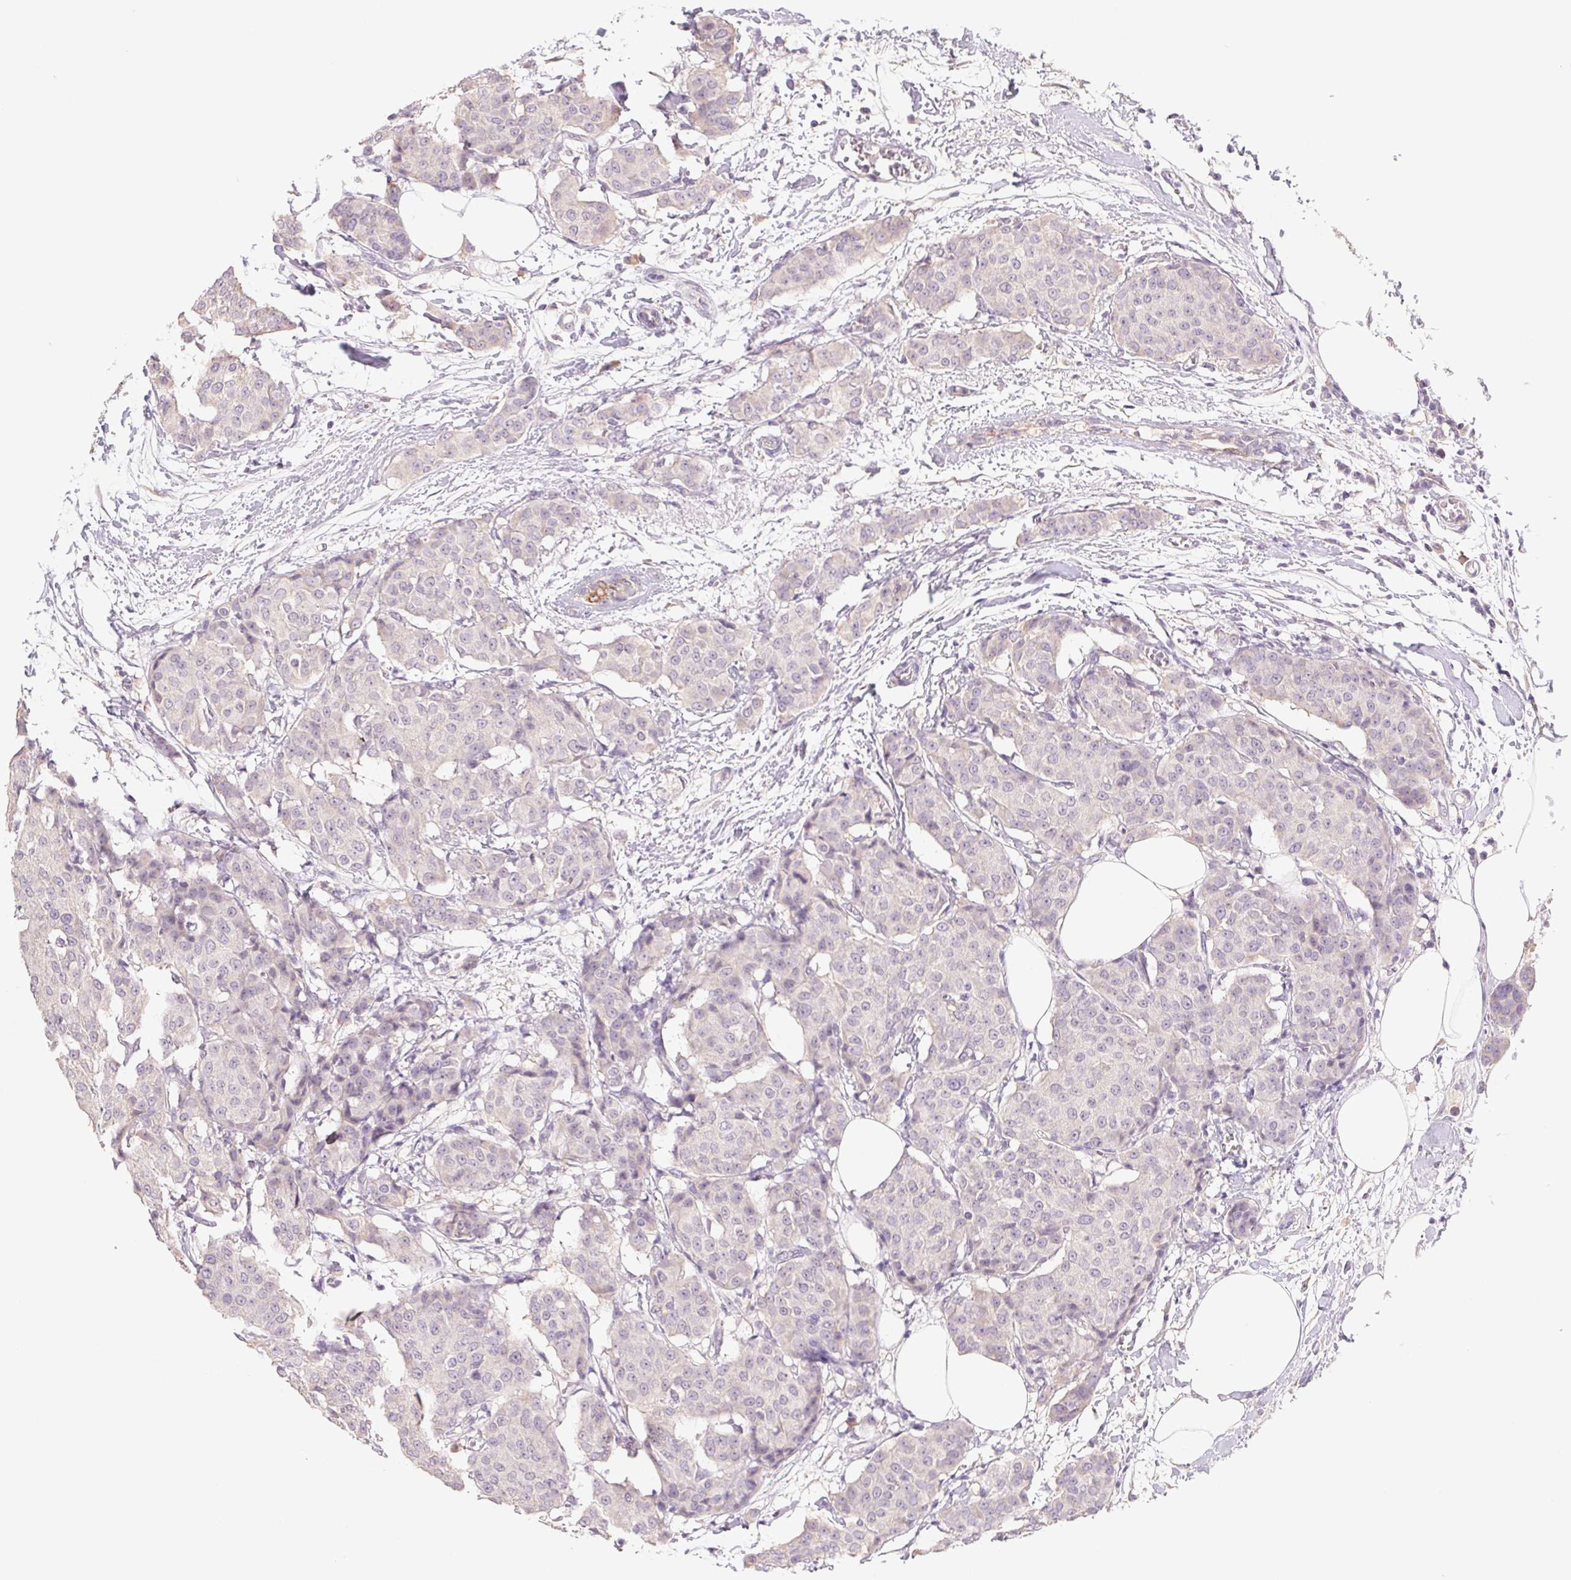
{"staining": {"intensity": "negative", "quantity": "none", "location": "none"}, "tissue": "breast cancer", "cell_type": "Tumor cells", "image_type": "cancer", "snomed": [{"axis": "morphology", "description": "Duct carcinoma"}, {"axis": "topography", "description": "Breast"}], "caption": "An immunohistochemistry (IHC) image of infiltrating ductal carcinoma (breast) is shown. There is no staining in tumor cells of infiltrating ductal carcinoma (breast). The staining is performed using DAB brown chromogen with nuclei counter-stained in using hematoxylin.", "gene": "PNMA8B", "patient": {"sex": "female", "age": 91}}